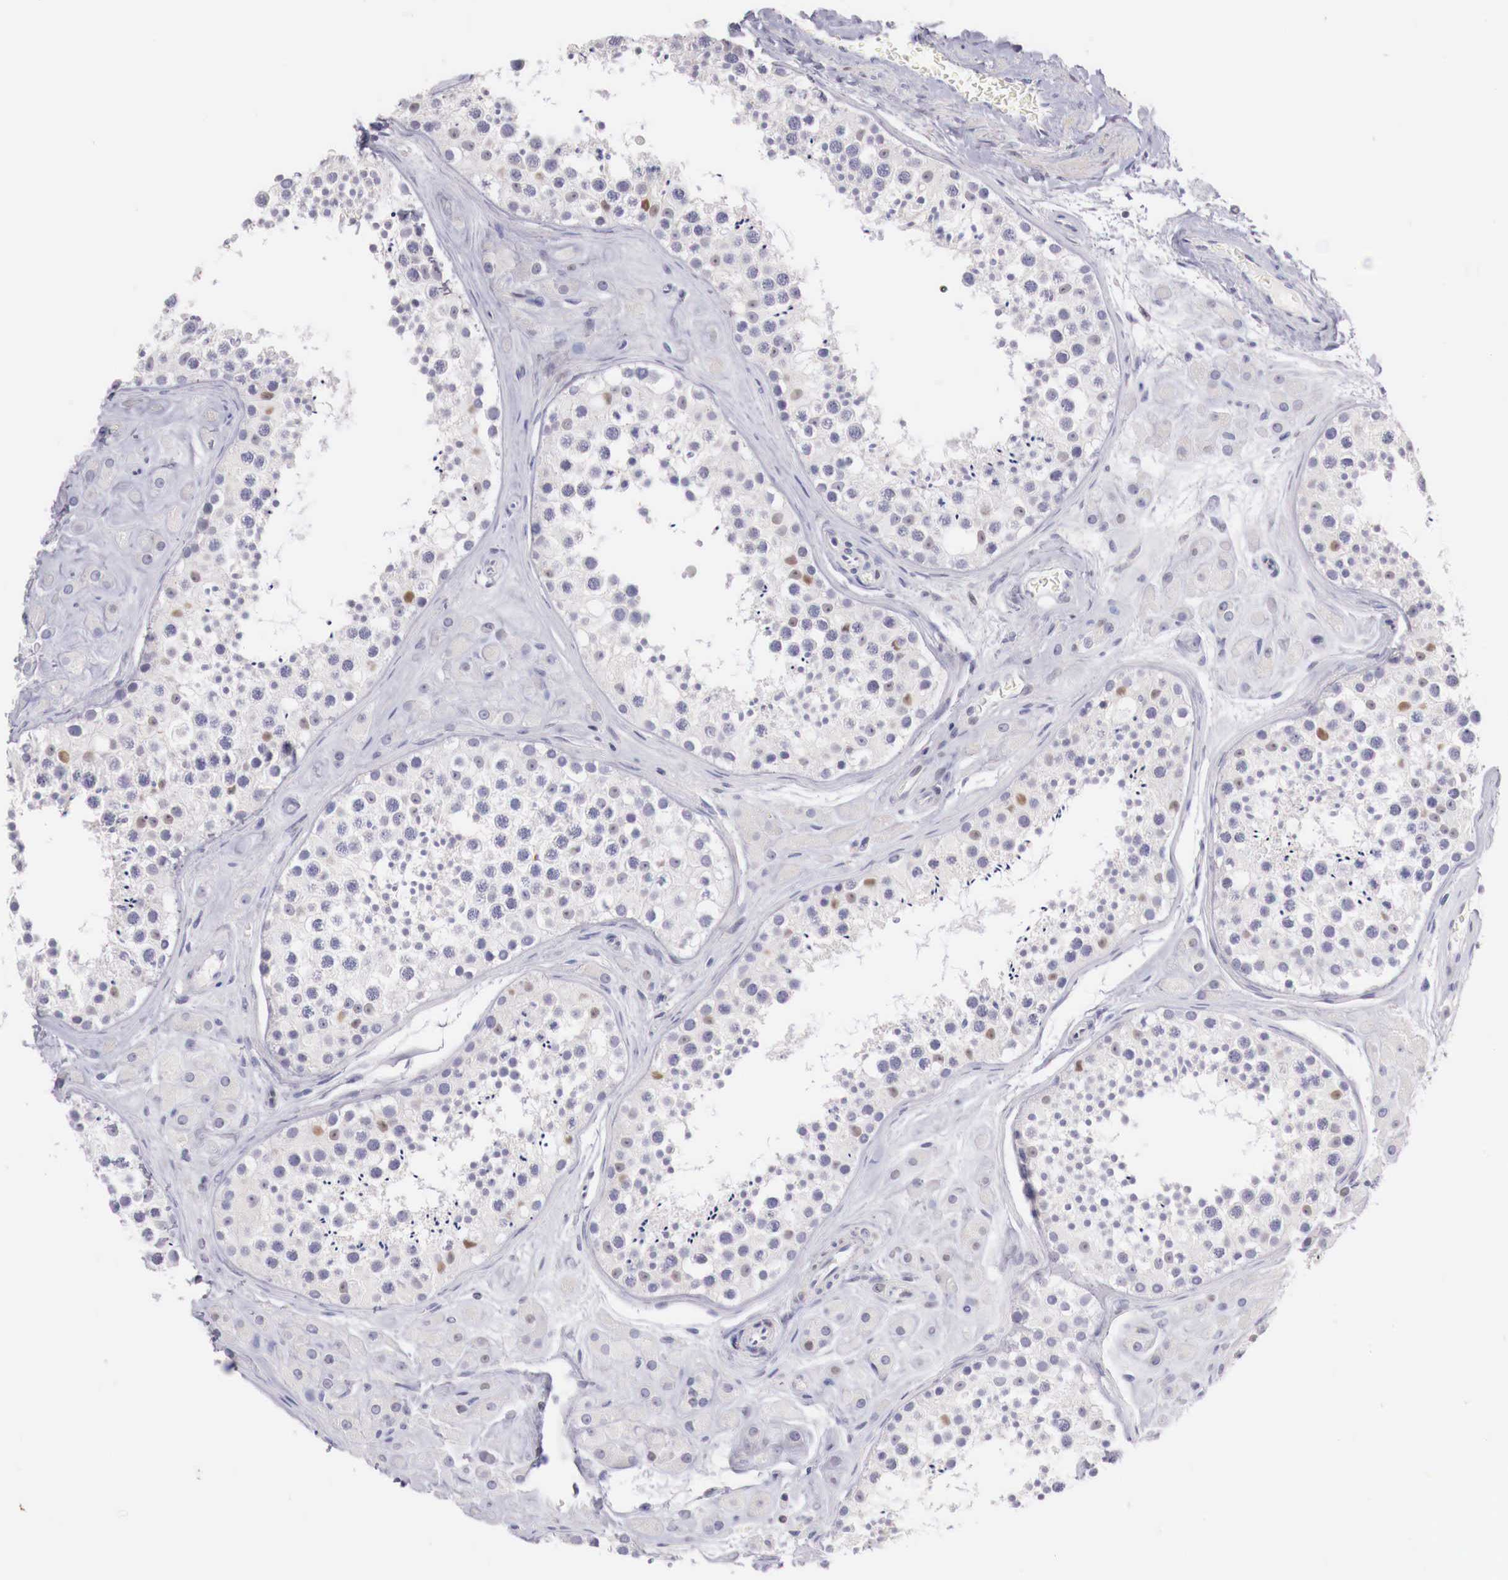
{"staining": {"intensity": "moderate", "quantity": "<25%", "location": "nuclear"}, "tissue": "testis", "cell_type": "Cells in seminiferous ducts", "image_type": "normal", "snomed": [{"axis": "morphology", "description": "Normal tissue, NOS"}, {"axis": "topography", "description": "Testis"}], "caption": "A low amount of moderate nuclear staining is seen in about <25% of cells in seminiferous ducts in unremarkable testis. Ihc stains the protein in brown and the nuclei are stained blue.", "gene": "CLCN5", "patient": {"sex": "male", "age": 38}}